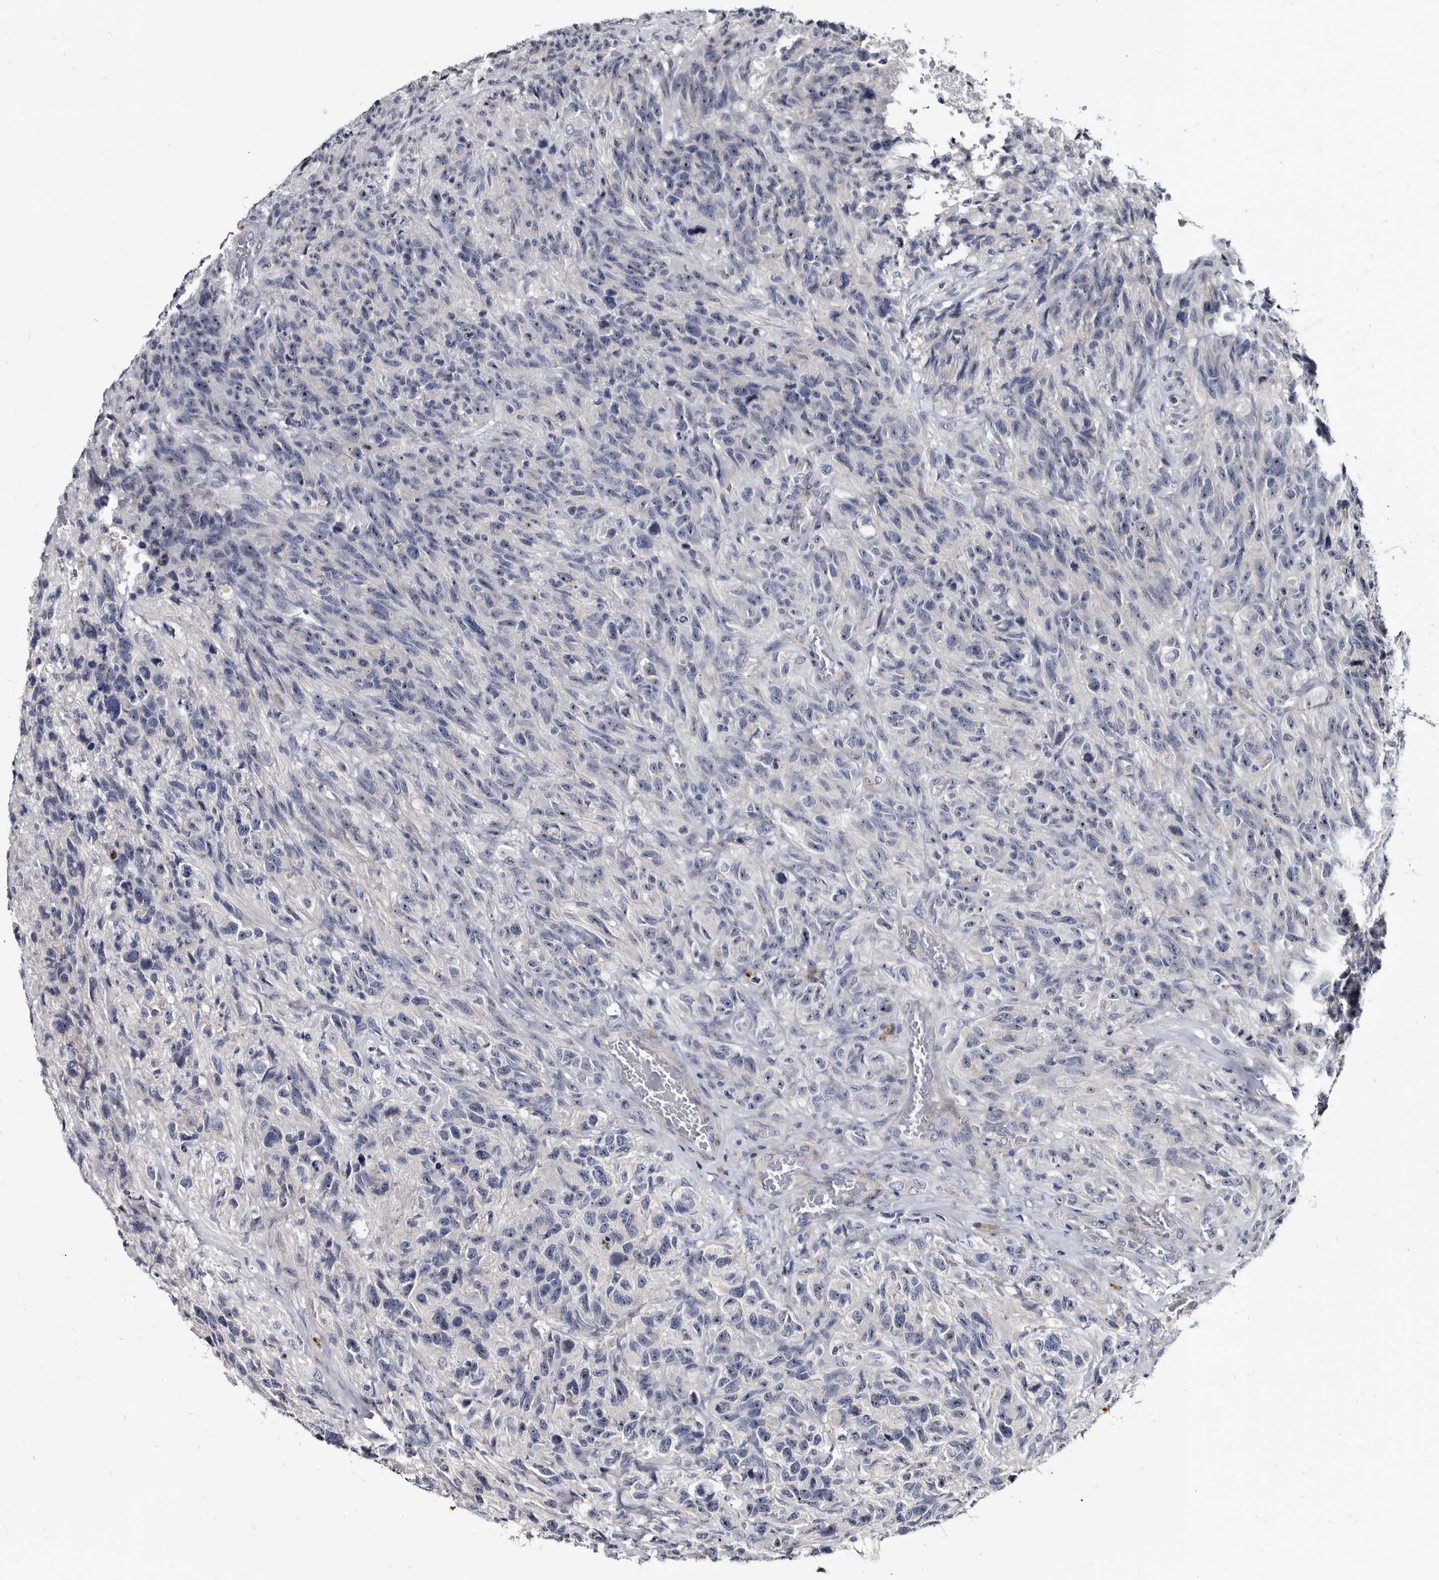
{"staining": {"intensity": "negative", "quantity": "none", "location": "none"}, "tissue": "glioma", "cell_type": "Tumor cells", "image_type": "cancer", "snomed": [{"axis": "morphology", "description": "Glioma, malignant, High grade"}, {"axis": "topography", "description": "Brain"}], "caption": "Human malignant glioma (high-grade) stained for a protein using immunohistochemistry (IHC) displays no positivity in tumor cells.", "gene": "PRSS8", "patient": {"sex": "male", "age": 69}}